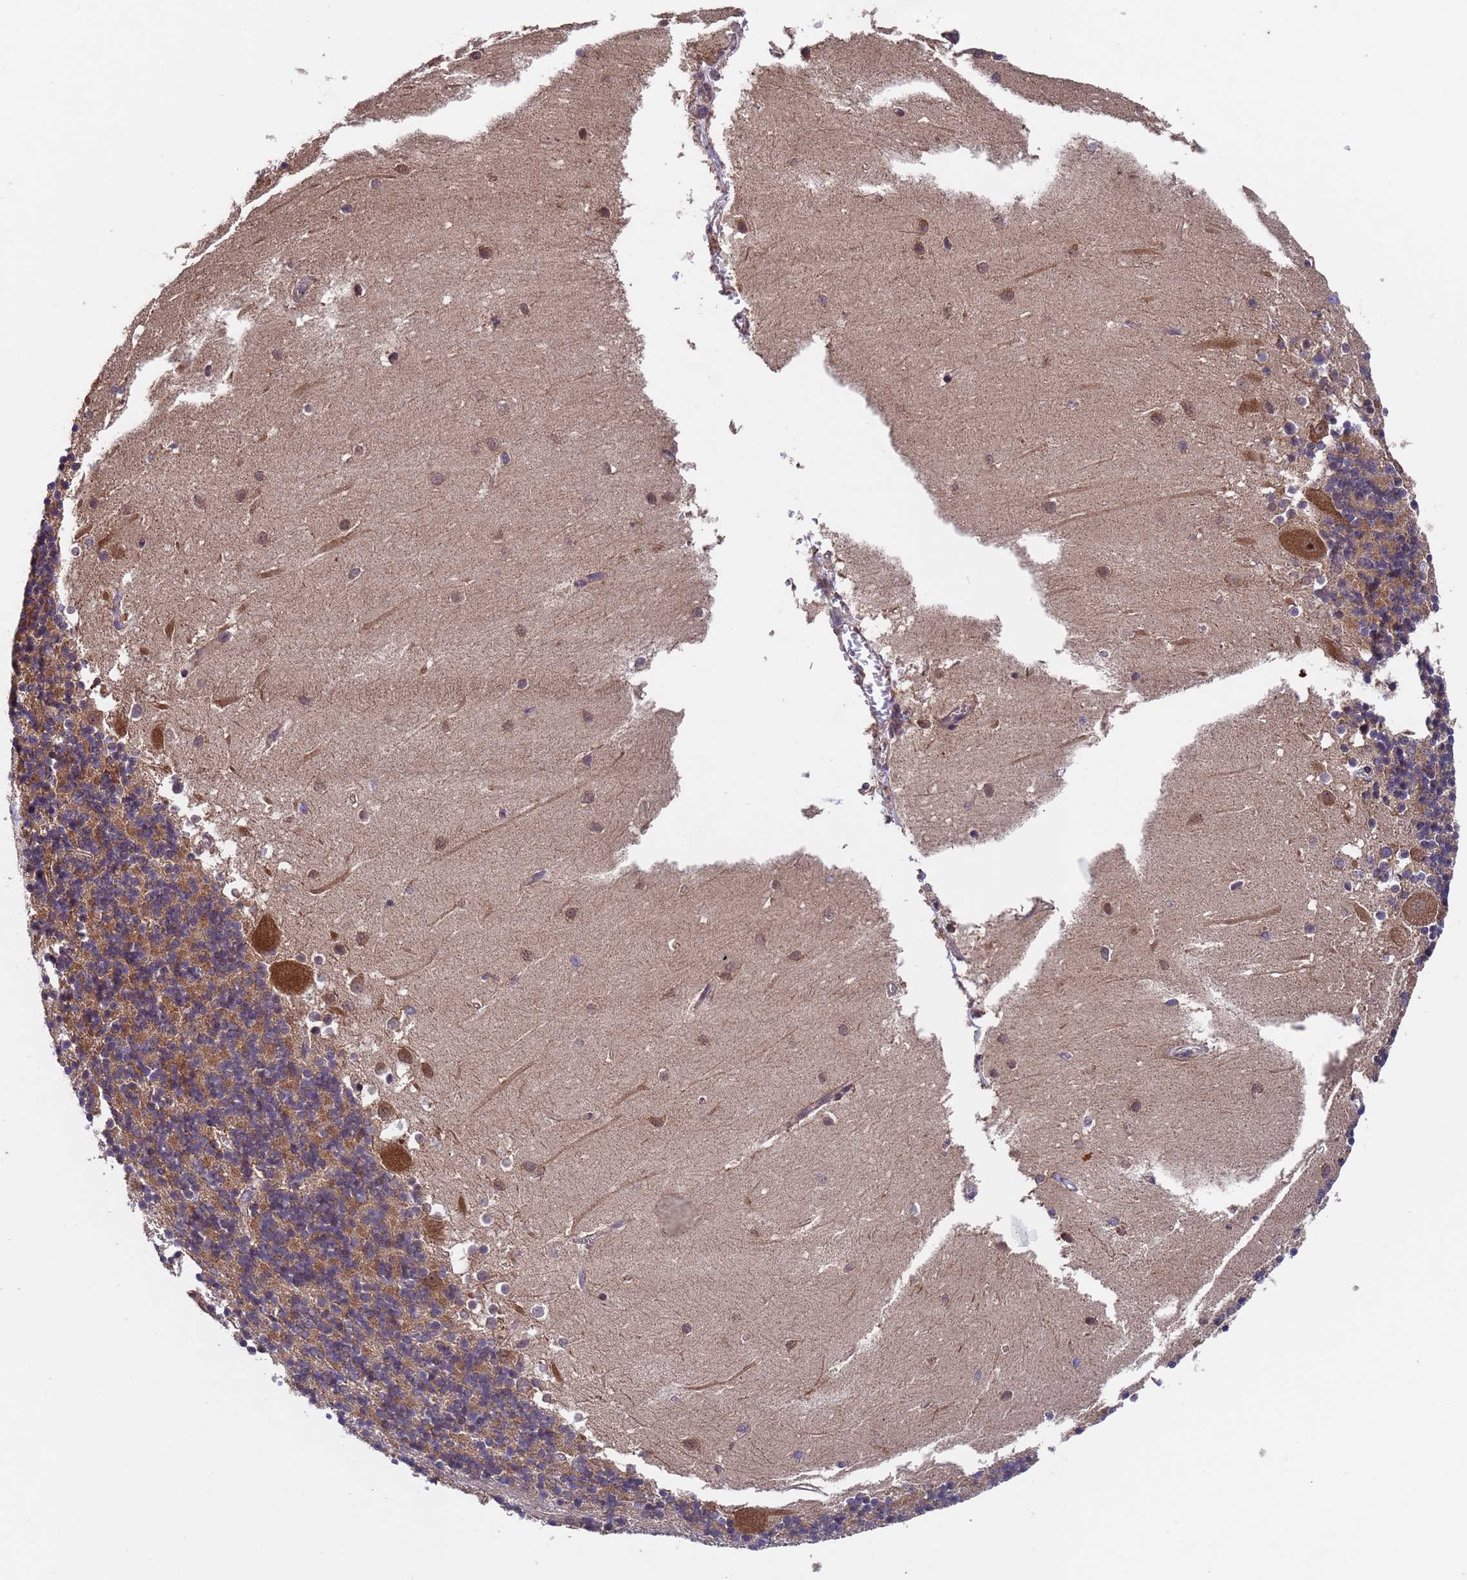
{"staining": {"intensity": "moderate", "quantity": "25%-75%", "location": "cytoplasmic/membranous"}, "tissue": "cerebellum", "cell_type": "Cells in granular layer", "image_type": "normal", "snomed": [{"axis": "morphology", "description": "Normal tissue, NOS"}, {"axis": "topography", "description": "Cerebellum"}], "caption": "Immunohistochemical staining of normal cerebellum demonstrates moderate cytoplasmic/membranous protein staining in about 25%-75% of cells in granular layer. (Brightfield microscopy of DAB IHC at high magnification).", "gene": "TSR3", "patient": {"sex": "male", "age": 54}}